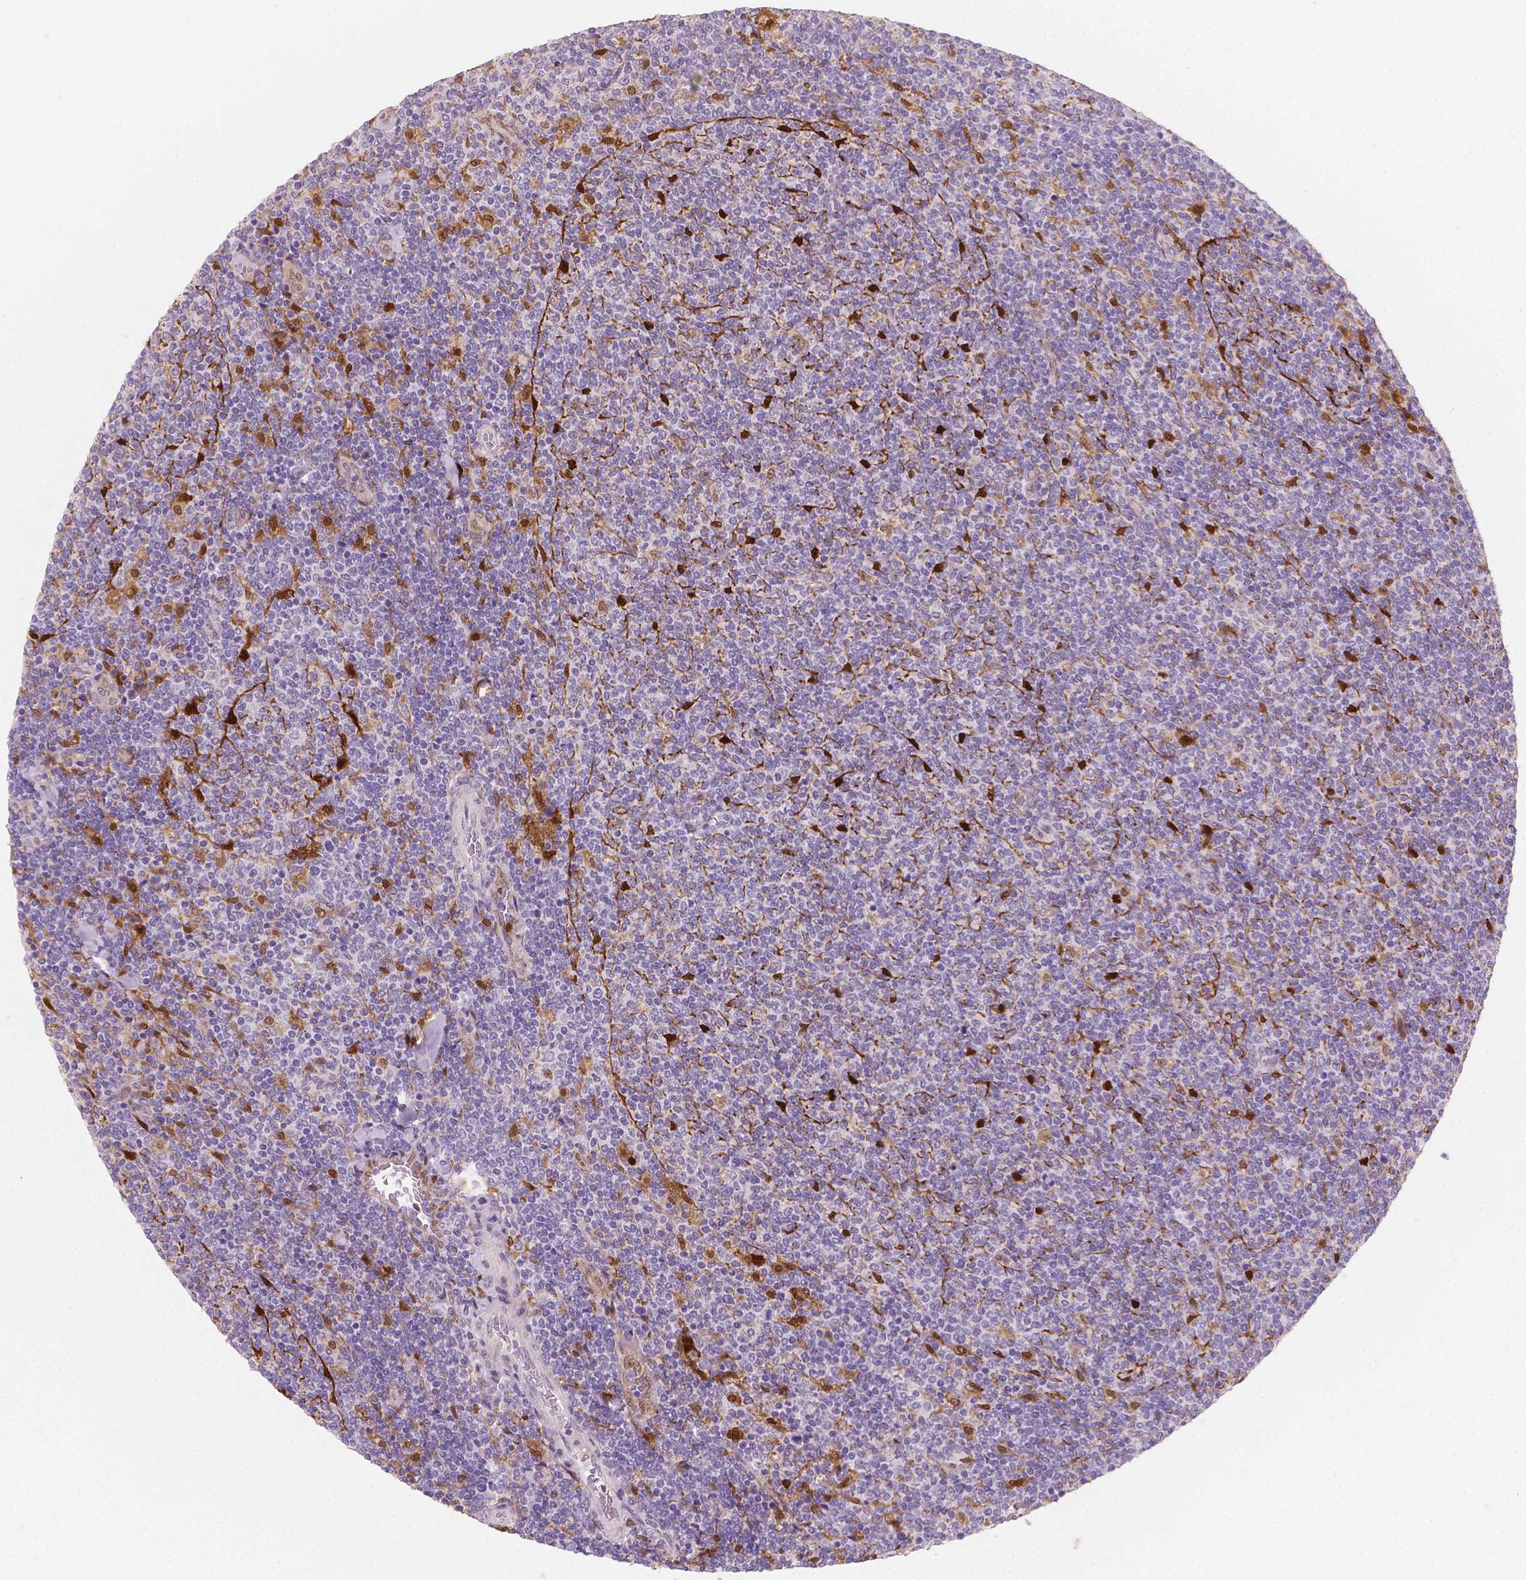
{"staining": {"intensity": "negative", "quantity": "none", "location": "none"}, "tissue": "lymphoma", "cell_type": "Tumor cells", "image_type": "cancer", "snomed": [{"axis": "morphology", "description": "Malignant lymphoma, non-Hodgkin's type, Low grade"}, {"axis": "topography", "description": "Lymph node"}], "caption": "This is an immunohistochemistry (IHC) image of human lymphoma. There is no staining in tumor cells.", "gene": "TNFAIP2", "patient": {"sex": "male", "age": 52}}